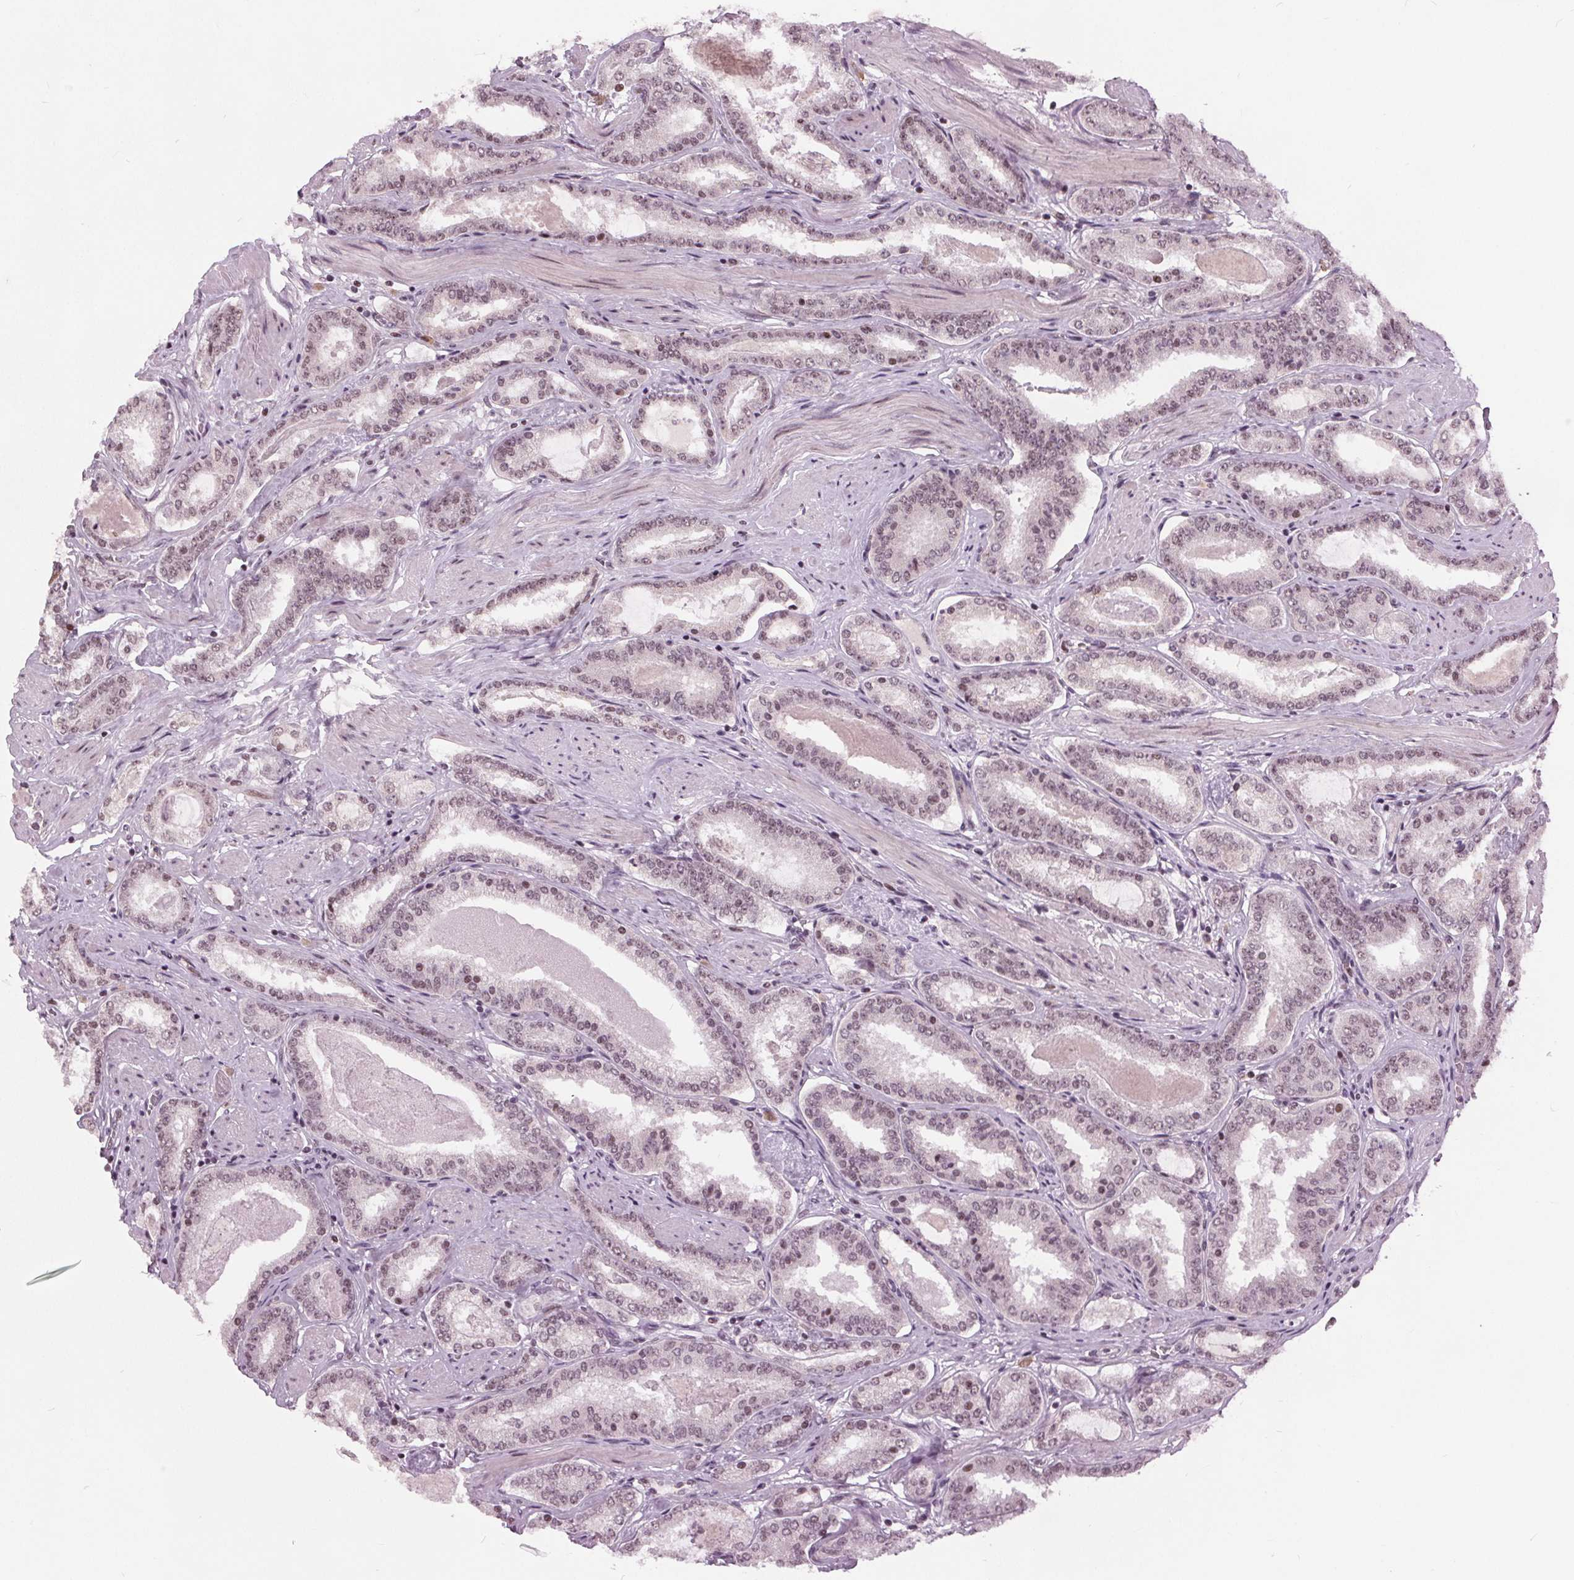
{"staining": {"intensity": "weak", "quantity": "<25%", "location": "nuclear"}, "tissue": "prostate cancer", "cell_type": "Tumor cells", "image_type": "cancer", "snomed": [{"axis": "morphology", "description": "Adenocarcinoma, High grade"}, {"axis": "topography", "description": "Prostate"}], "caption": "Micrograph shows no significant protein expression in tumor cells of prostate cancer (adenocarcinoma (high-grade)).", "gene": "TTC34", "patient": {"sex": "male", "age": 63}}